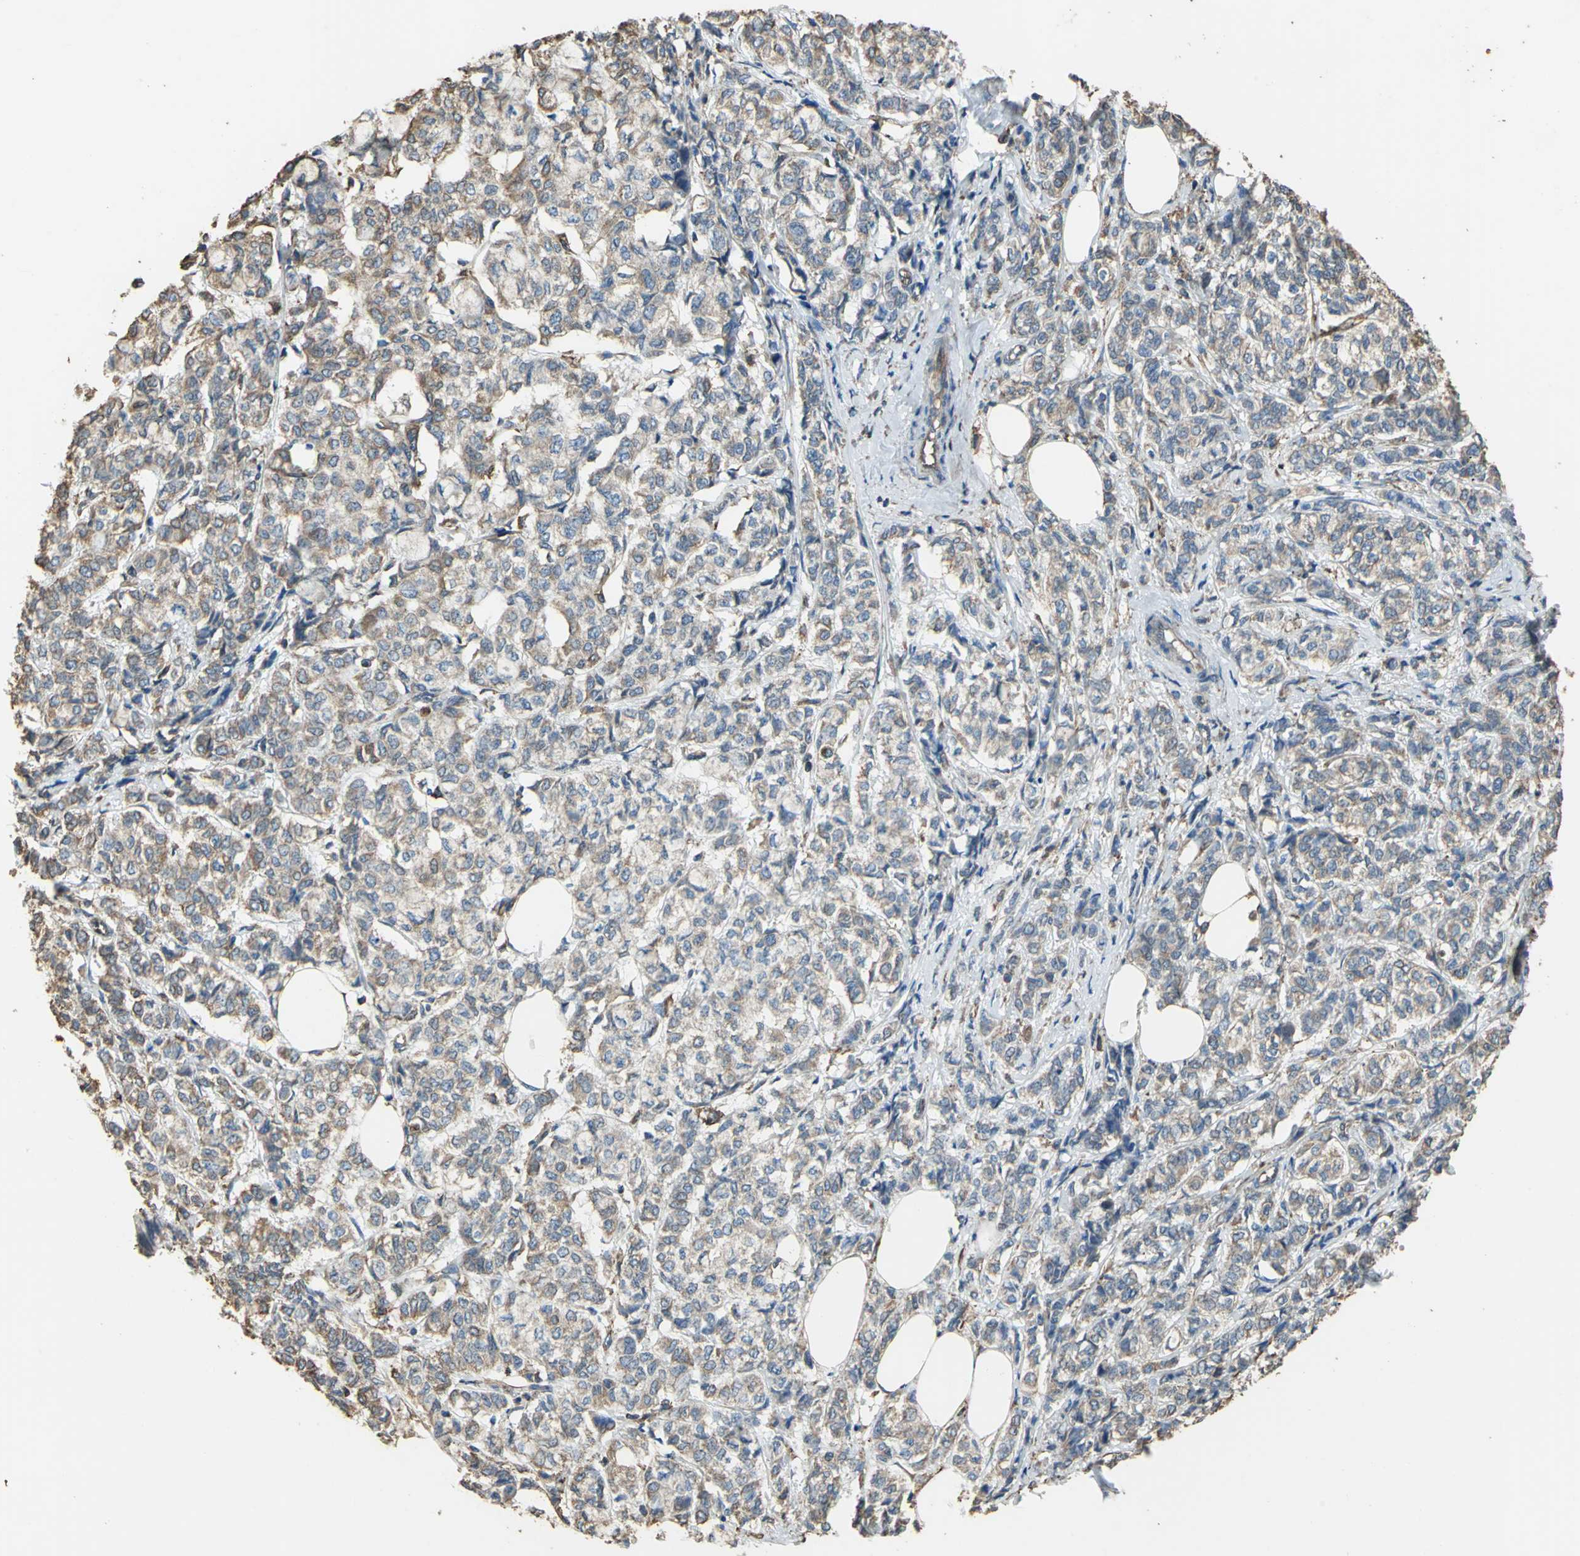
{"staining": {"intensity": "moderate", "quantity": ">75%", "location": "cytoplasmic/membranous"}, "tissue": "breast cancer", "cell_type": "Tumor cells", "image_type": "cancer", "snomed": [{"axis": "morphology", "description": "Lobular carcinoma"}, {"axis": "topography", "description": "Breast"}], "caption": "A high-resolution image shows IHC staining of lobular carcinoma (breast), which exhibits moderate cytoplasmic/membranous positivity in approximately >75% of tumor cells. (brown staining indicates protein expression, while blue staining denotes nuclei).", "gene": "GPANK1", "patient": {"sex": "female", "age": 60}}